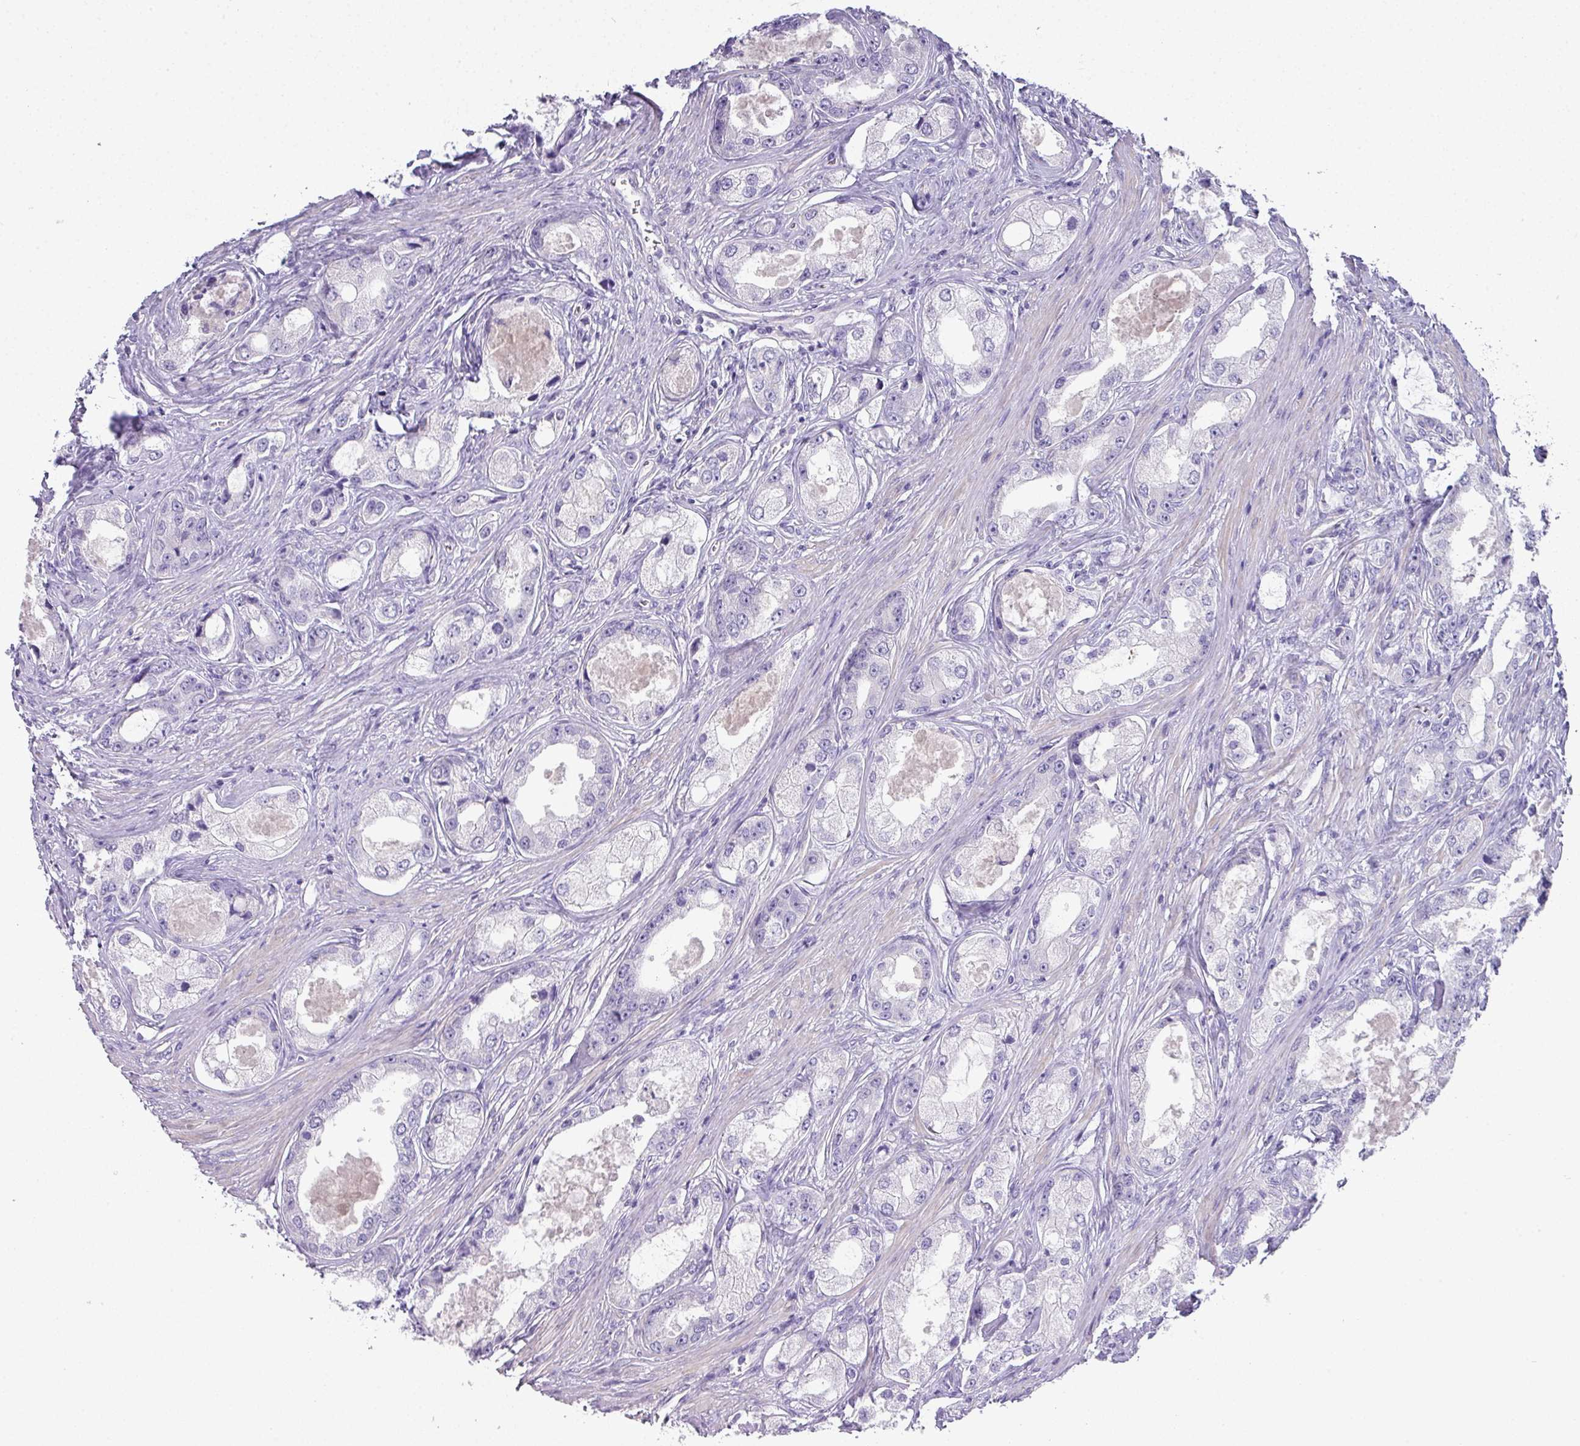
{"staining": {"intensity": "negative", "quantity": "none", "location": "none"}, "tissue": "prostate cancer", "cell_type": "Tumor cells", "image_type": "cancer", "snomed": [{"axis": "morphology", "description": "Adenocarcinoma, Low grade"}, {"axis": "topography", "description": "Prostate"}], "caption": "Prostate adenocarcinoma (low-grade) stained for a protein using IHC demonstrates no positivity tumor cells.", "gene": "GLI4", "patient": {"sex": "male", "age": 68}}